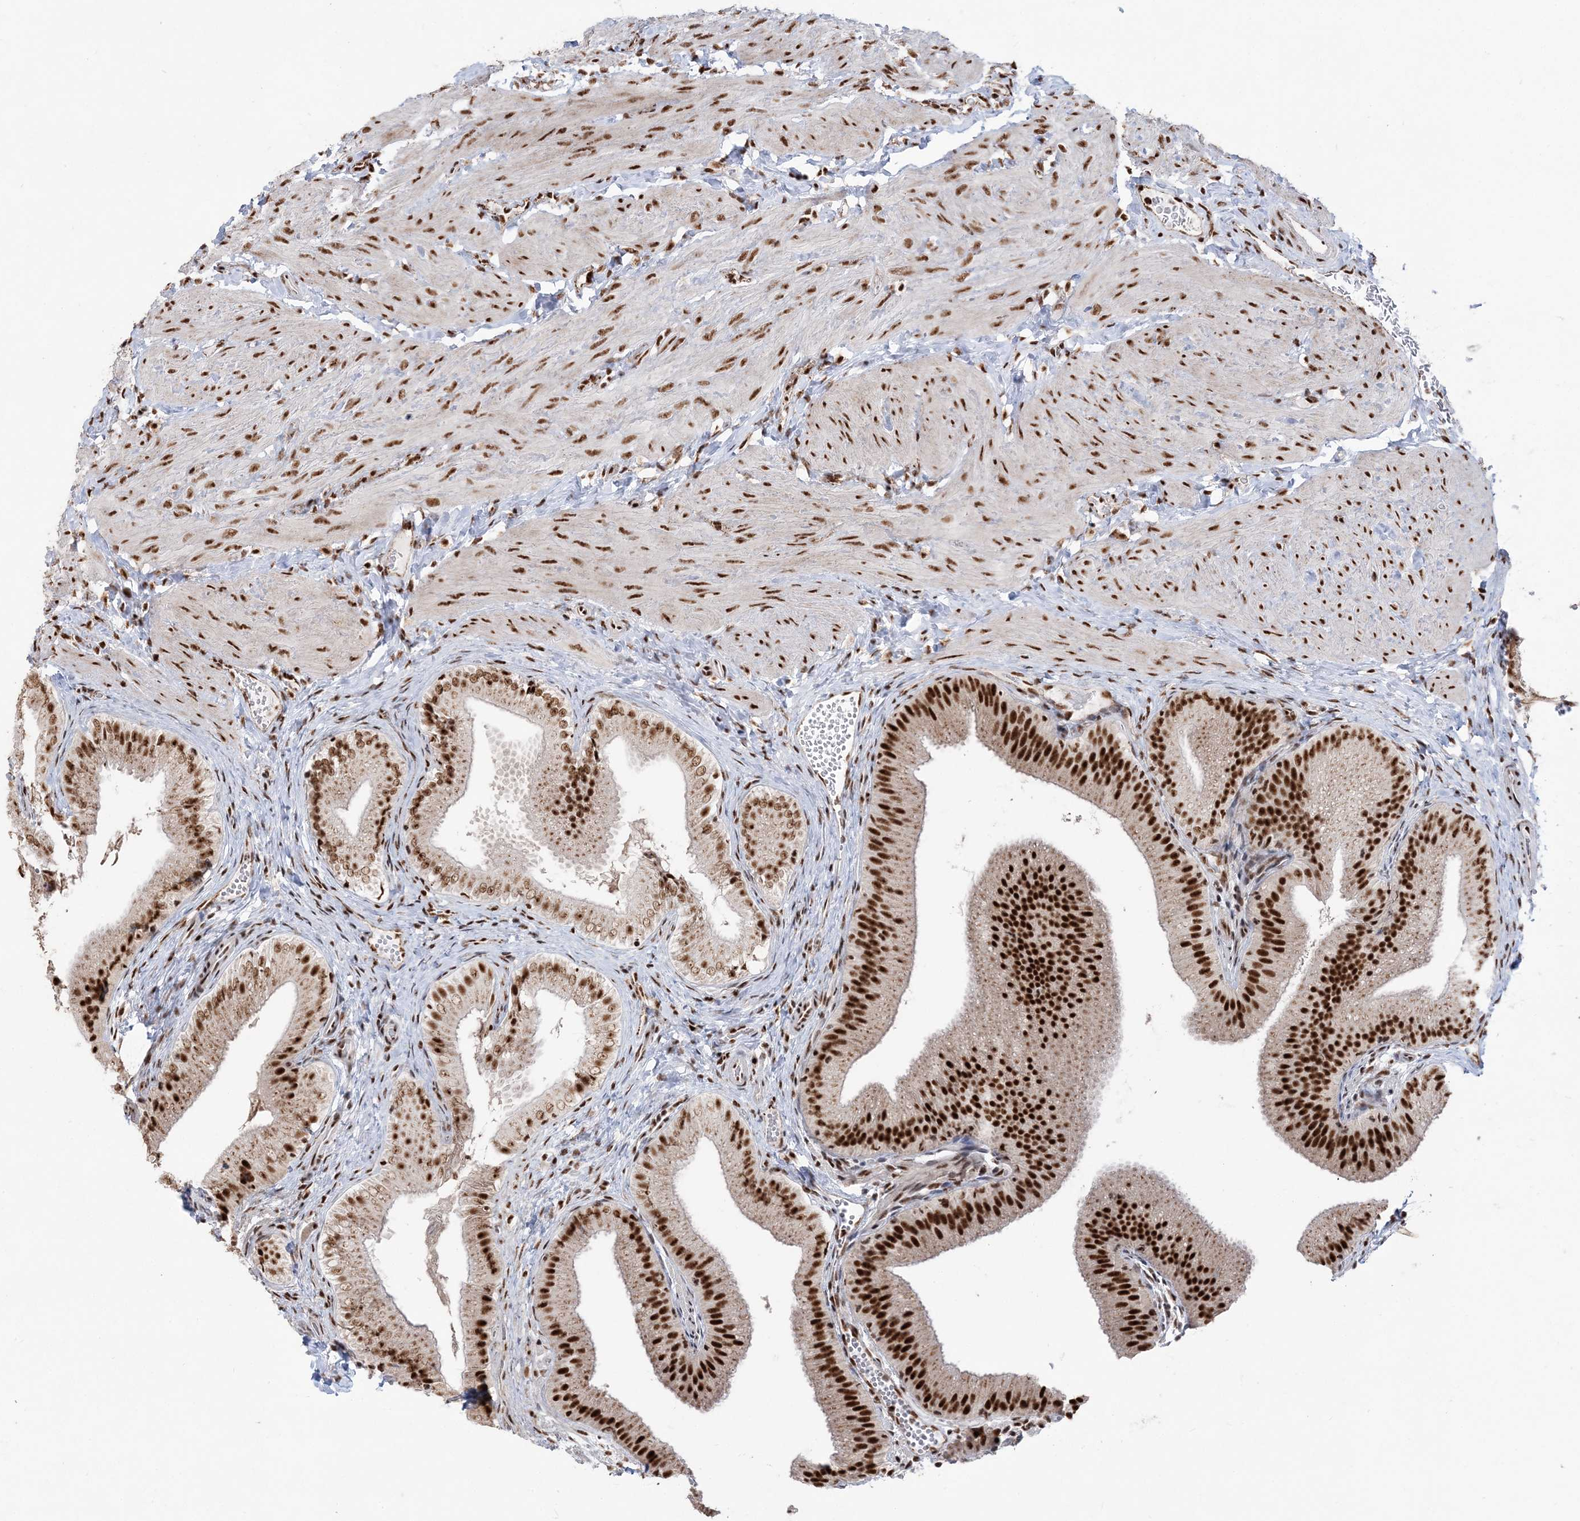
{"staining": {"intensity": "strong", "quantity": ">75%", "location": "nuclear"}, "tissue": "gallbladder", "cell_type": "Glandular cells", "image_type": "normal", "snomed": [{"axis": "morphology", "description": "Normal tissue, NOS"}, {"axis": "topography", "description": "Gallbladder"}], "caption": "There is high levels of strong nuclear staining in glandular cells of unremarkable gallbladder, as demonstrated by immunohistochemical staining (brown color).", "gene": "RBM17", "patient": {"sex": "female", "age": 30}}